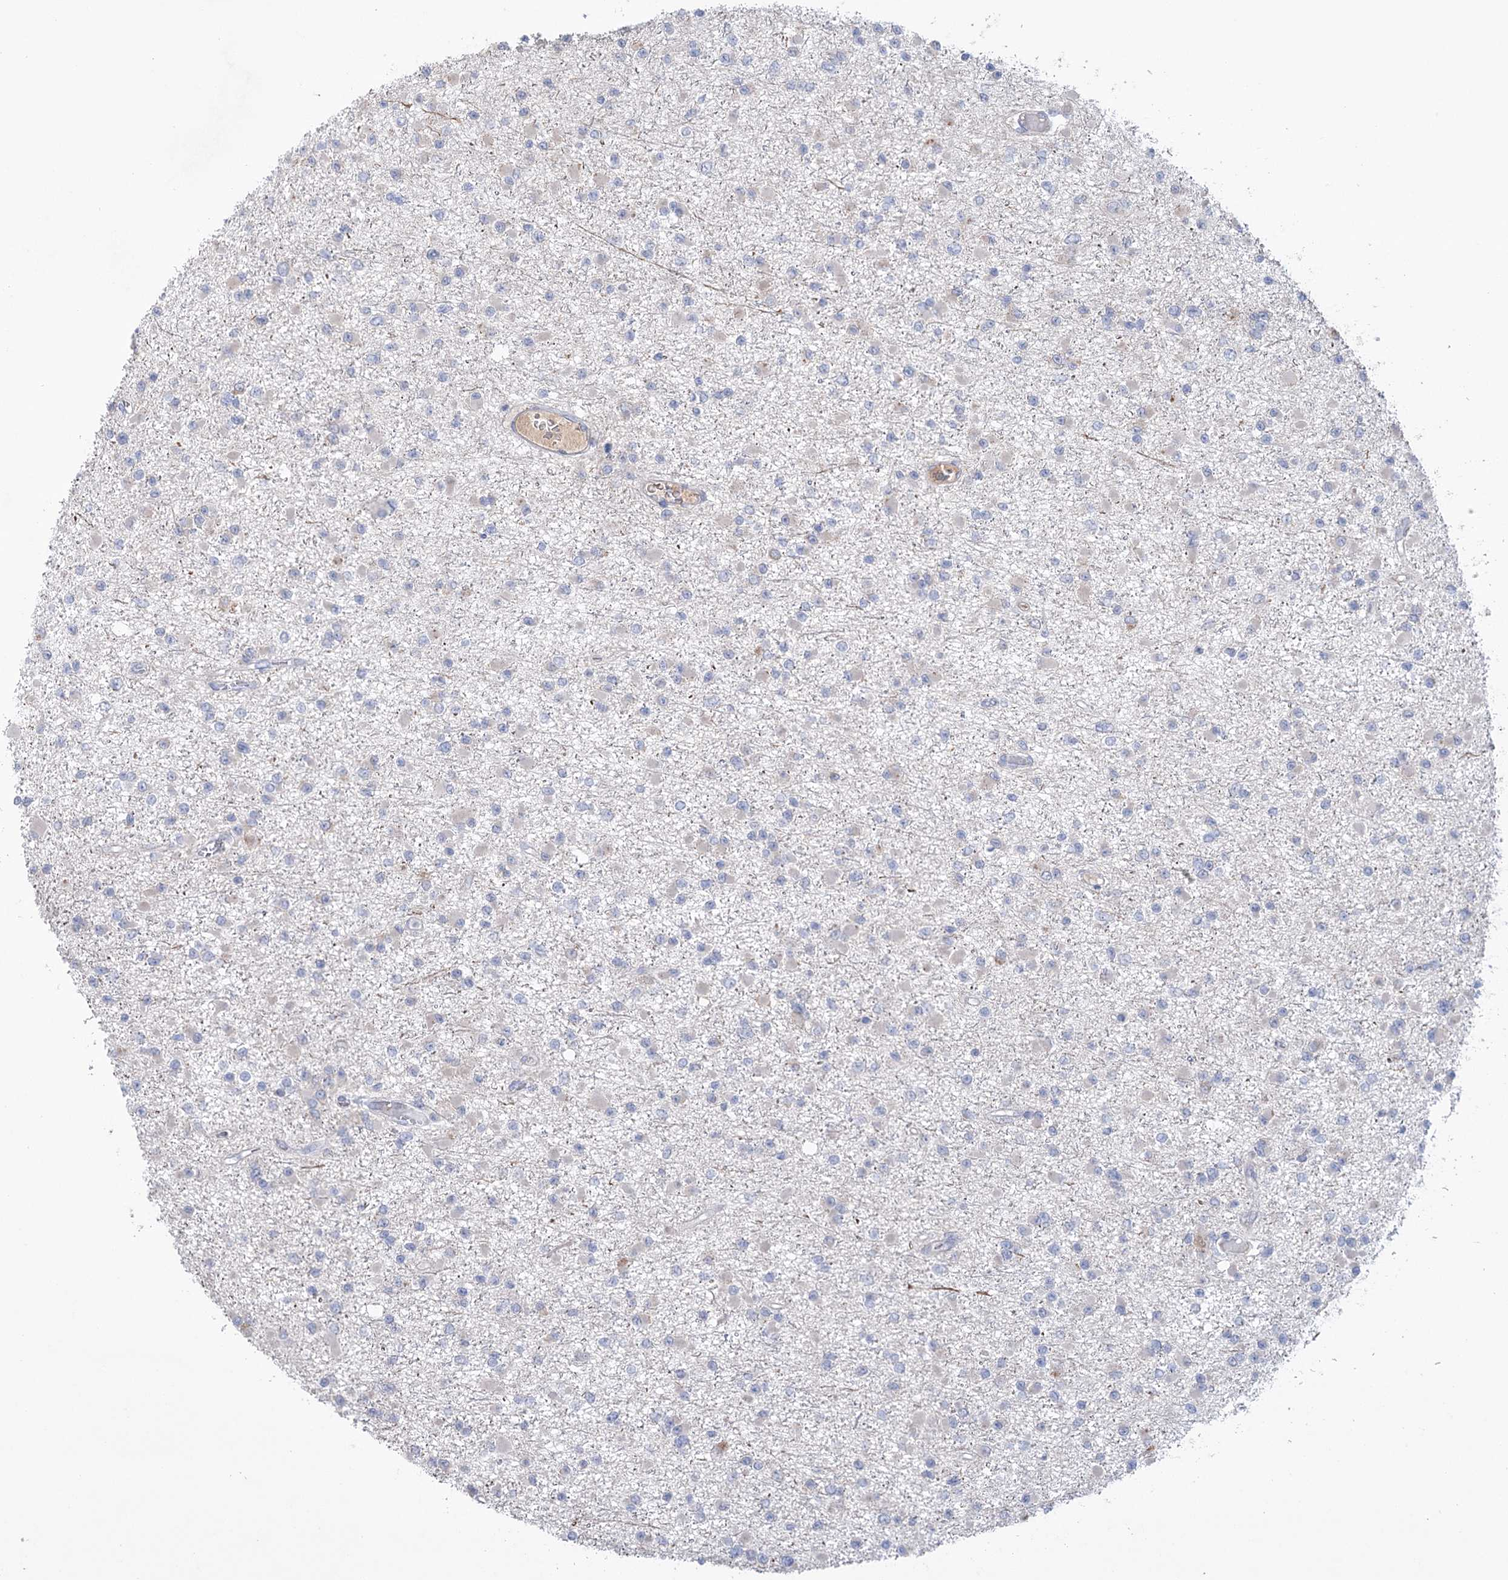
{"staining": {"intensity": "negative", "quantity": "none", "location": "none"}, "tissue": "glioma", "cell_type": "Tumor cells", "image_type": "cancer", "snomed": [{"axis": "morphology", "description": "Glioma, malignant, Low grade"}, {"axis": "topography", "description": "Brain"}], "caption": "High power microscopy micrograph of an immunohistochemistry image of malignant low-grade glioma, revealing no significant staining in tumor cells.", "gene": "MTCH2", "patient": {"sex": "female", "age": 22}}